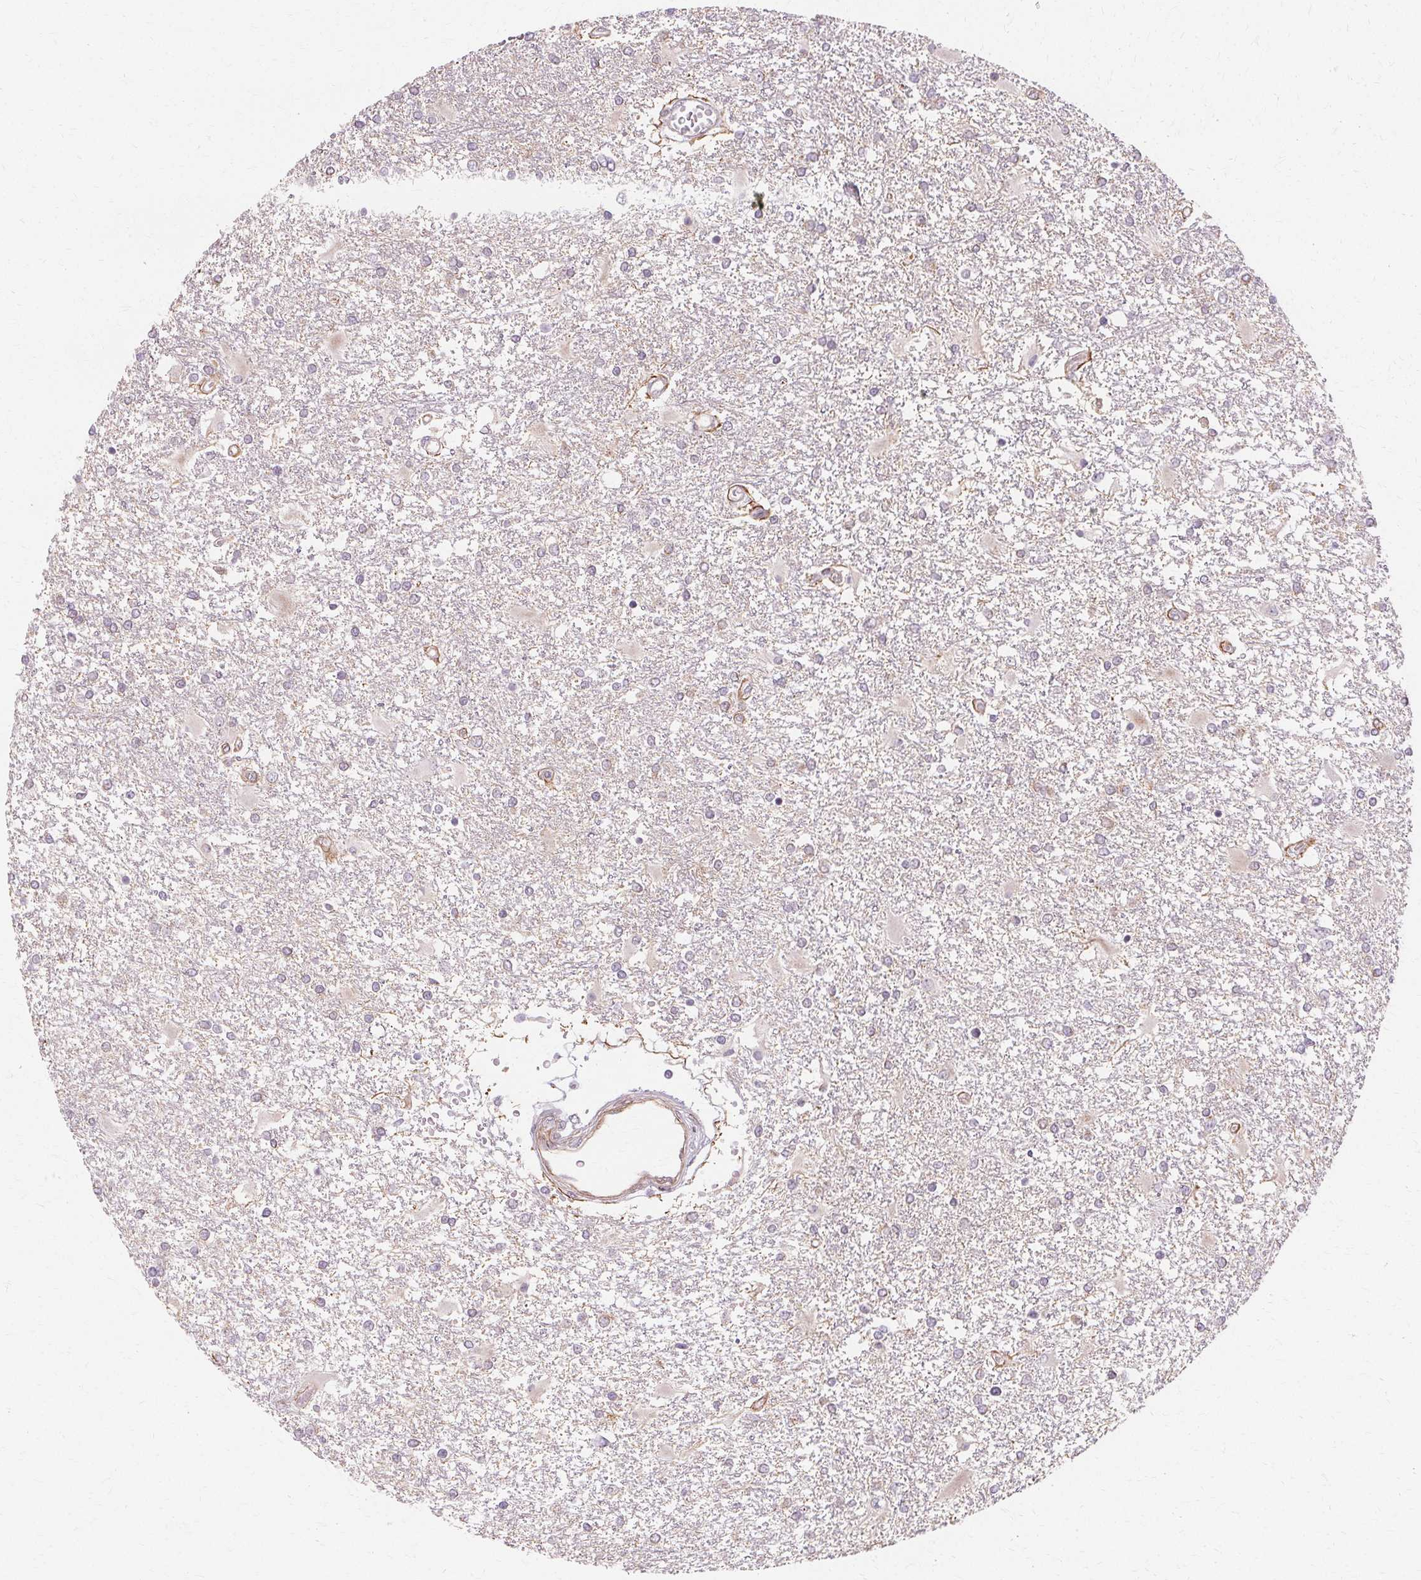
{"staining": {"intensity": "negative", "quantity": "none", "location": "none"}, "tissue": "glioma", "cell_type": "Tumor cells", "image_type": "cancer", "snomed": [{"axis": "morphology", "description": "Glioma, malignant, High grade"}, {"axis": "topography", "description": "Cerebral cortex"}], "caption": "Tumor cells are negative for protein expression in human malignant glioma (high-grade).", "gene": "USP8", "patient": {"sex": "male", "age": 79}}